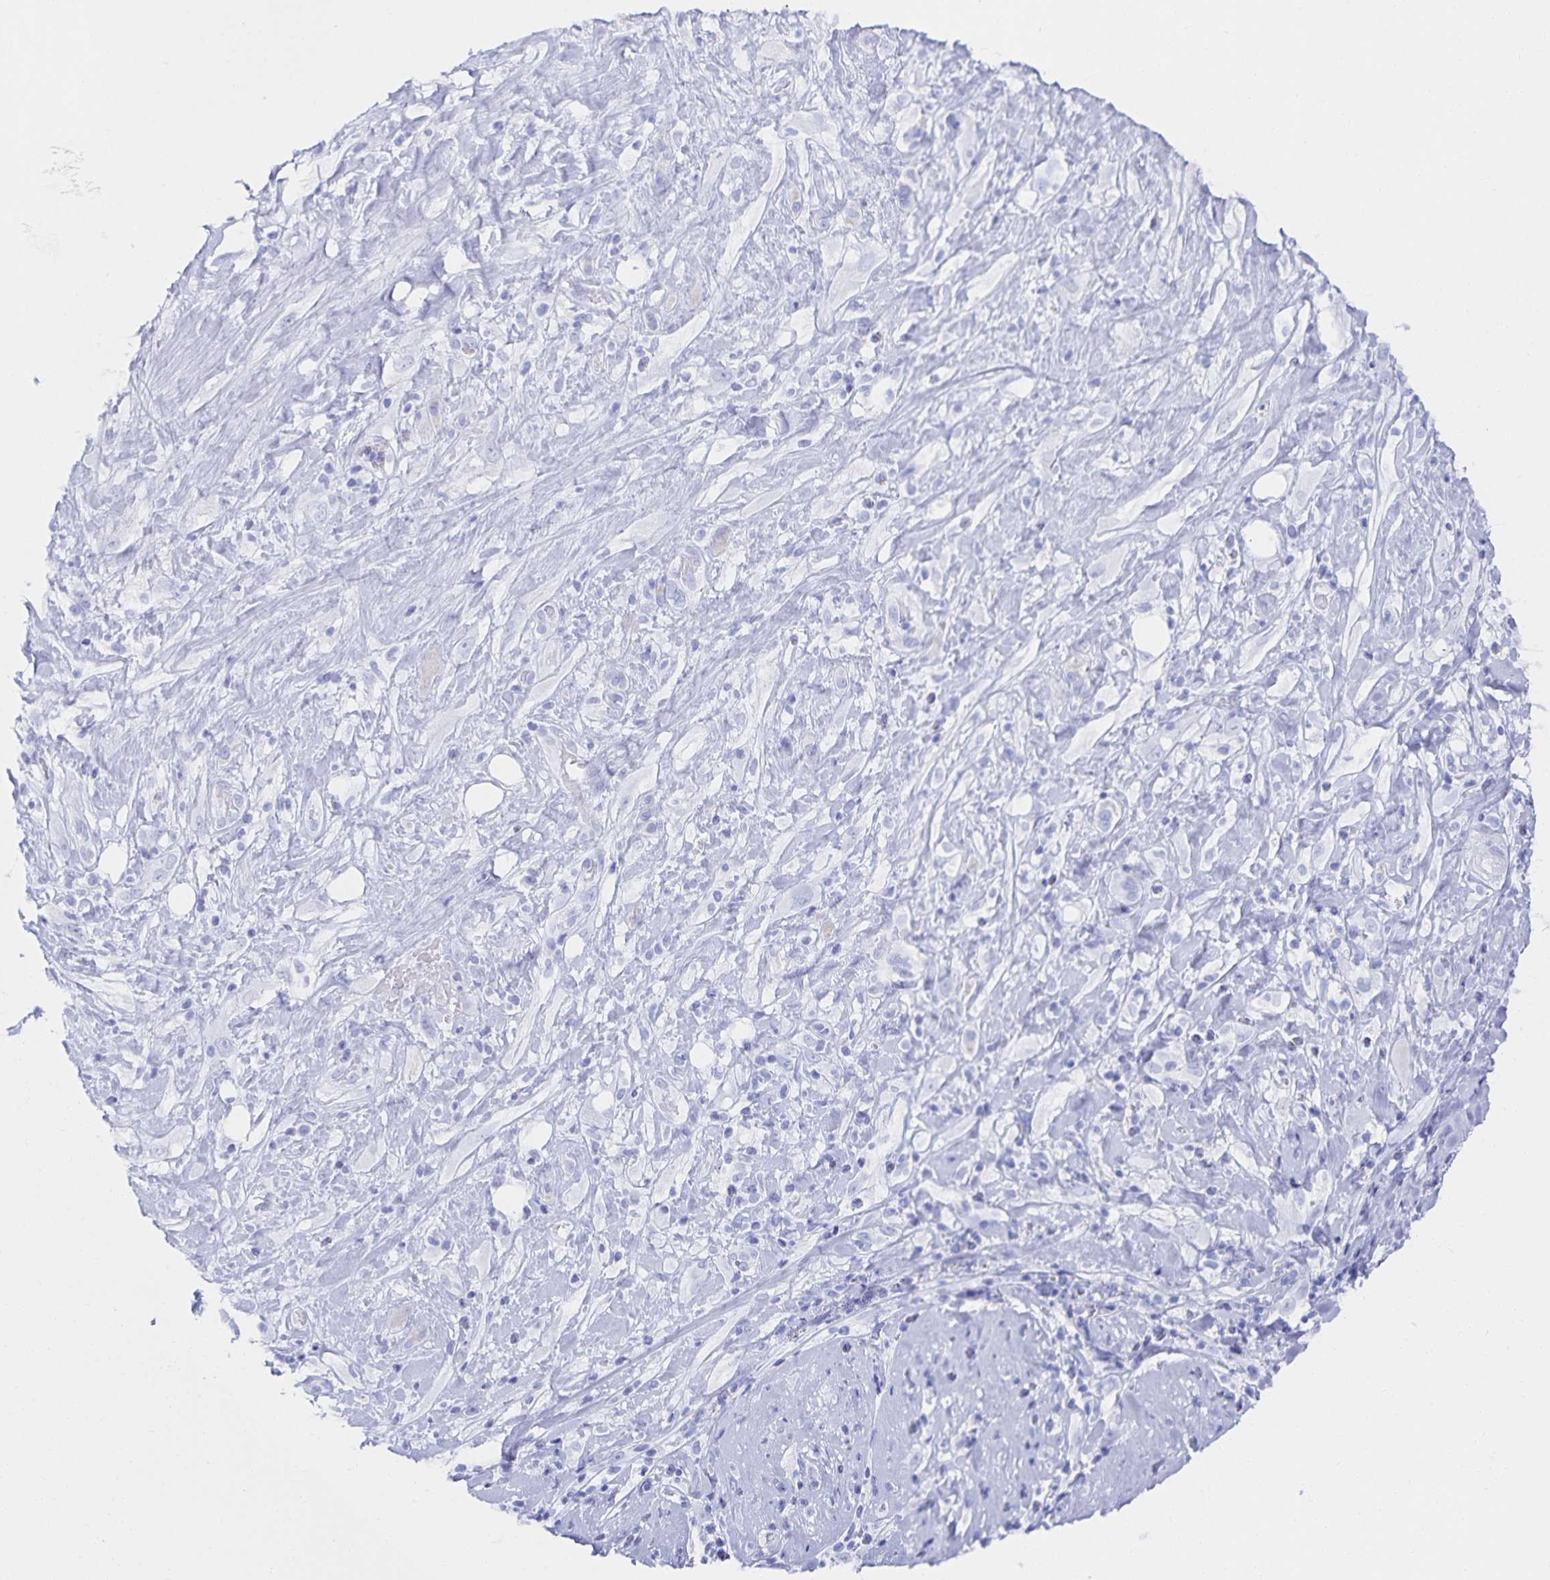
{"staining": {"intensity": "negative", "quantity": "none", "location": "none"}, "tissue": "skin cancer", "cell_type": "Tumor cells", "image_type": "cancer", "snomed": [{"axis": "morphology", "description": "Squamous cell carcinoma, NOS"}, {"axis": "topography", "description": "Skin"}], "caption": "Histopathology image shows no significant protein expression in tumor cells of skin cancer (squamous cell carcinoma).", "gene": "SNTN", "patient": {"sex": "male", "age": 82}}